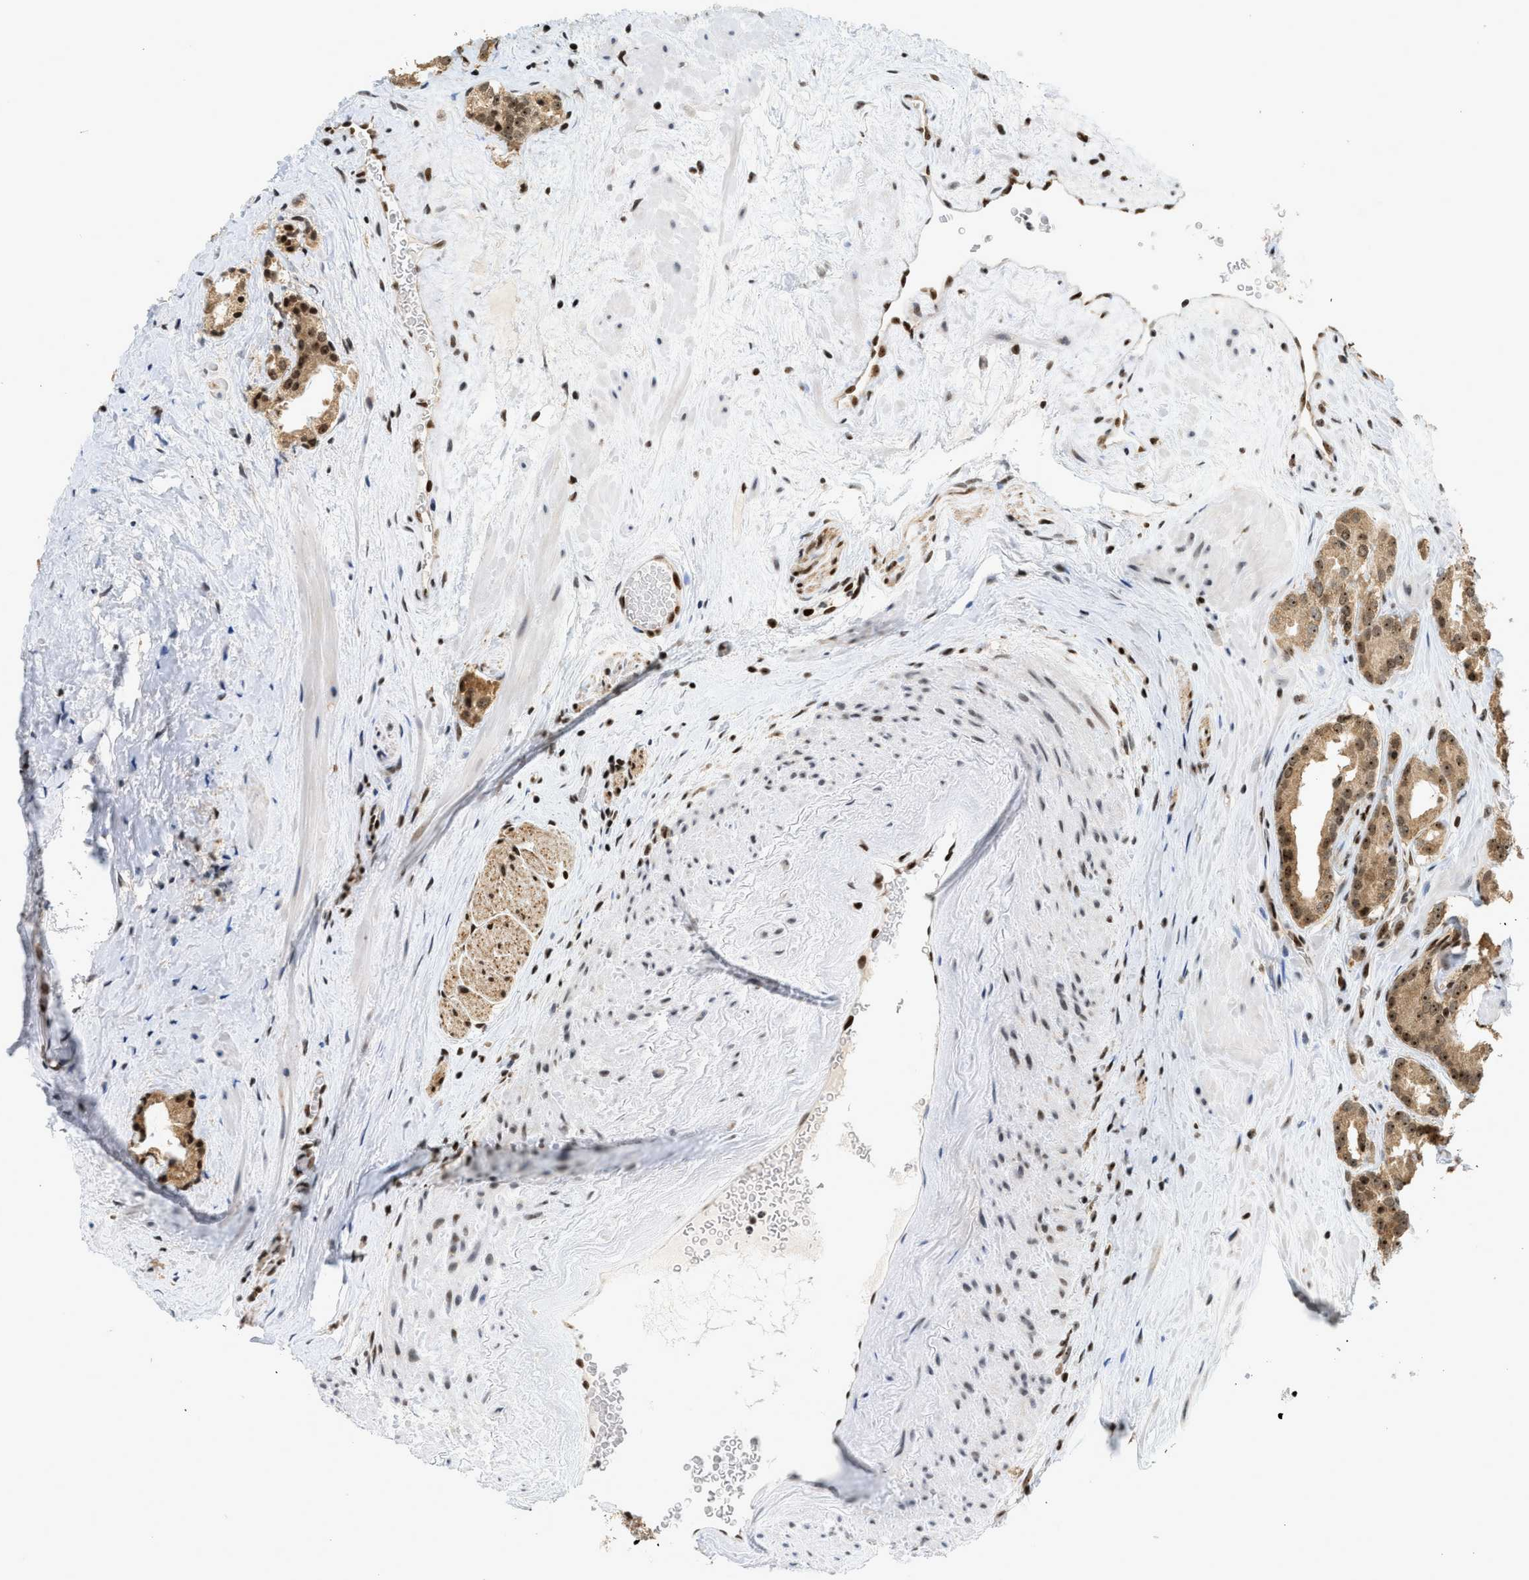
{"staining": {"intensity": "moderate", "quantity": ">75%", "location": "cytoplasmic/membranous,nuclear"}, "tissue": "prostate cancer", "cell_type": "Tumor cells", "image_type": "cancer", "snomed": [{"axis": "morphology", "description": "Adenocarcinoma, High grade"}, {"axis": "topography", "description": "Prostate"}], "caption": "IHC micrograph of neoplastic tissue: human prostate high-grade adenocarcinoma stained using immunohistochemistry demonstrates medium levels of moderate protein expression localized specifically in the cytoplasmic/membranous and nuclear of tumor cells, appearing as a cytoplasmic/membranous and nuclear brown color.", "gene": "ZNF22", "patient": {"sex": "male", "age": 64}}